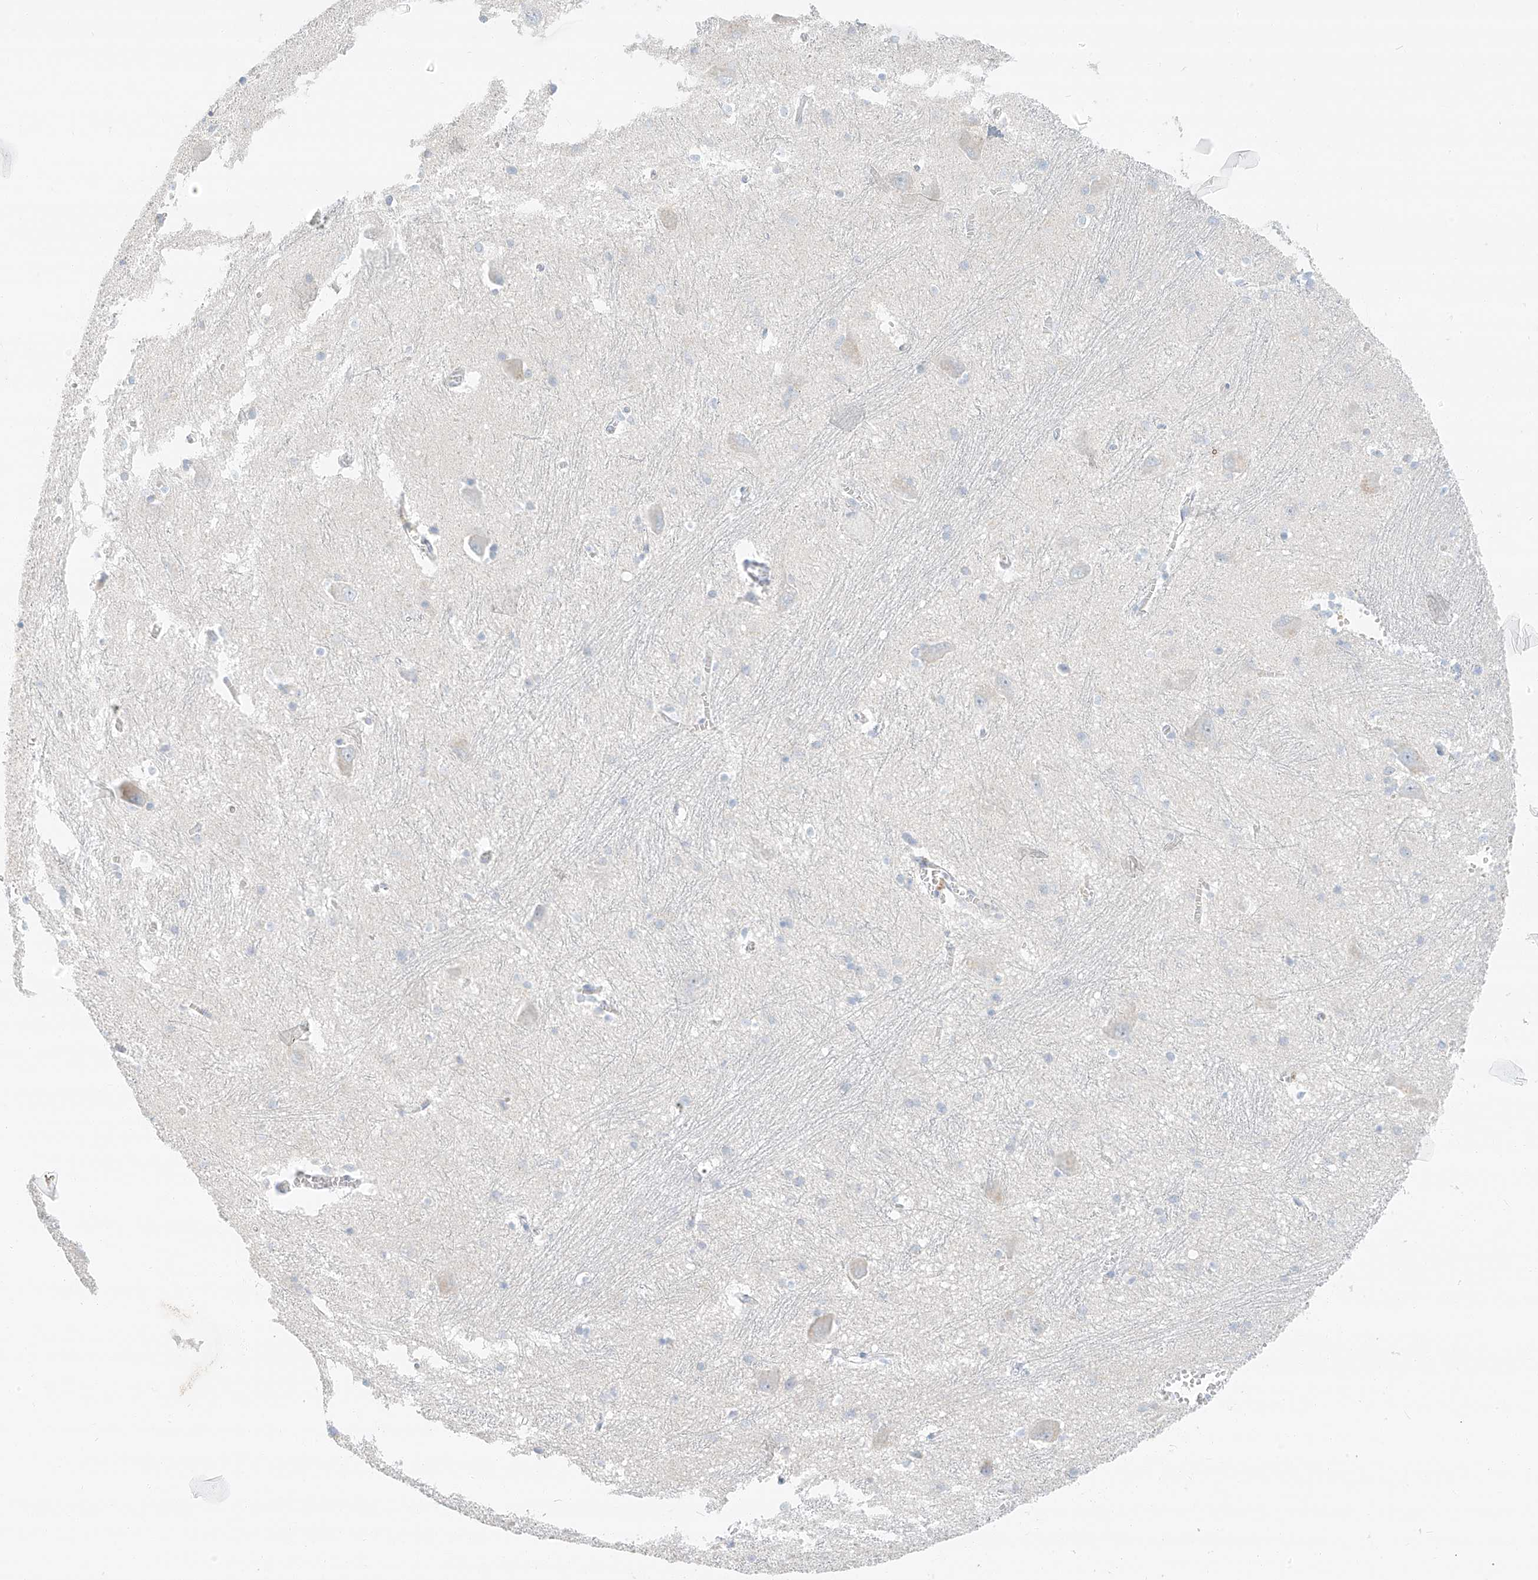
{"staining": {"intensity": "negative", "quantity": "none", "location": "none"}, "tissue": "caudate", "cell_type": "Glial cells", "image_type": "normal", "snomed": [{"axis": "morphology", "description": "Normal tissue, NOS"}, {"axis": "topography", "description": "Lateral ventricle wall"}], "caption": "The IHC micrograph has no significant staining in glial cells of caudate. (Brightfield microscopy of DAB IHC at high magnification).", "gene": "PGC", "patient": {"sex": "male", "age": 37}}